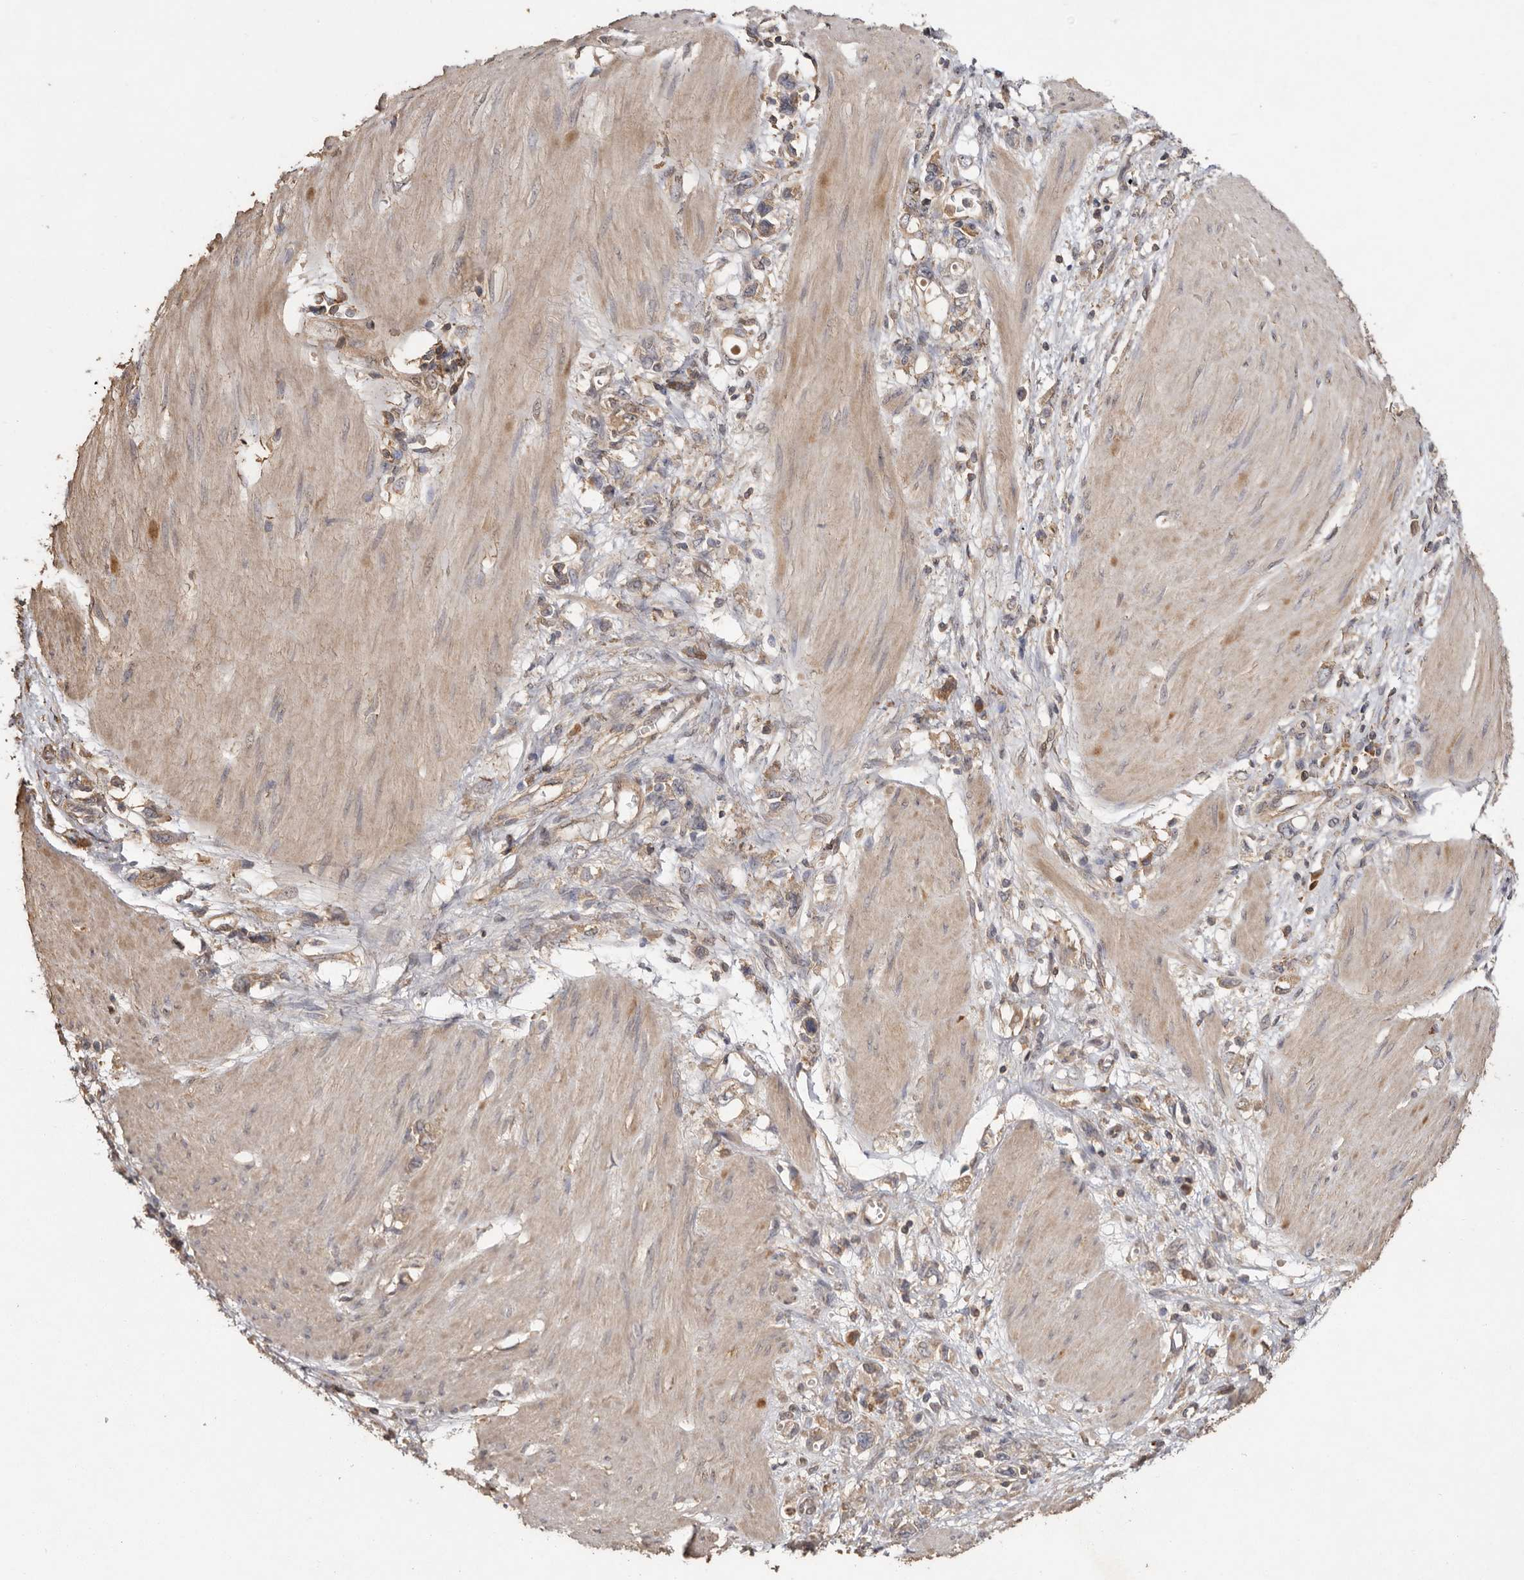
{"staining": {"intensity": "weak", "quantity": ">75%", "location": "cytoplasmic/membranous"}, "tissue": "stomach cancer", "cell_type": "Tumor cells", "image_type": "cancer", "snomed": [{"axis": "morphology", "description": "Adenocarcinoma, NOS"}, {"axis": "topography", "description": "Stomach"}], "caption": "An IHC micrograph of tumor tissue is shown. Protein staining in brown labels weak cytoplasmic/membranous positivity in stomach cancer within tumor cells. (brown staining indicates protein expression, while blue staining denotes nuclei).", "gene": "RWDD1", "patient": {"sex": "female", "age": 76}}